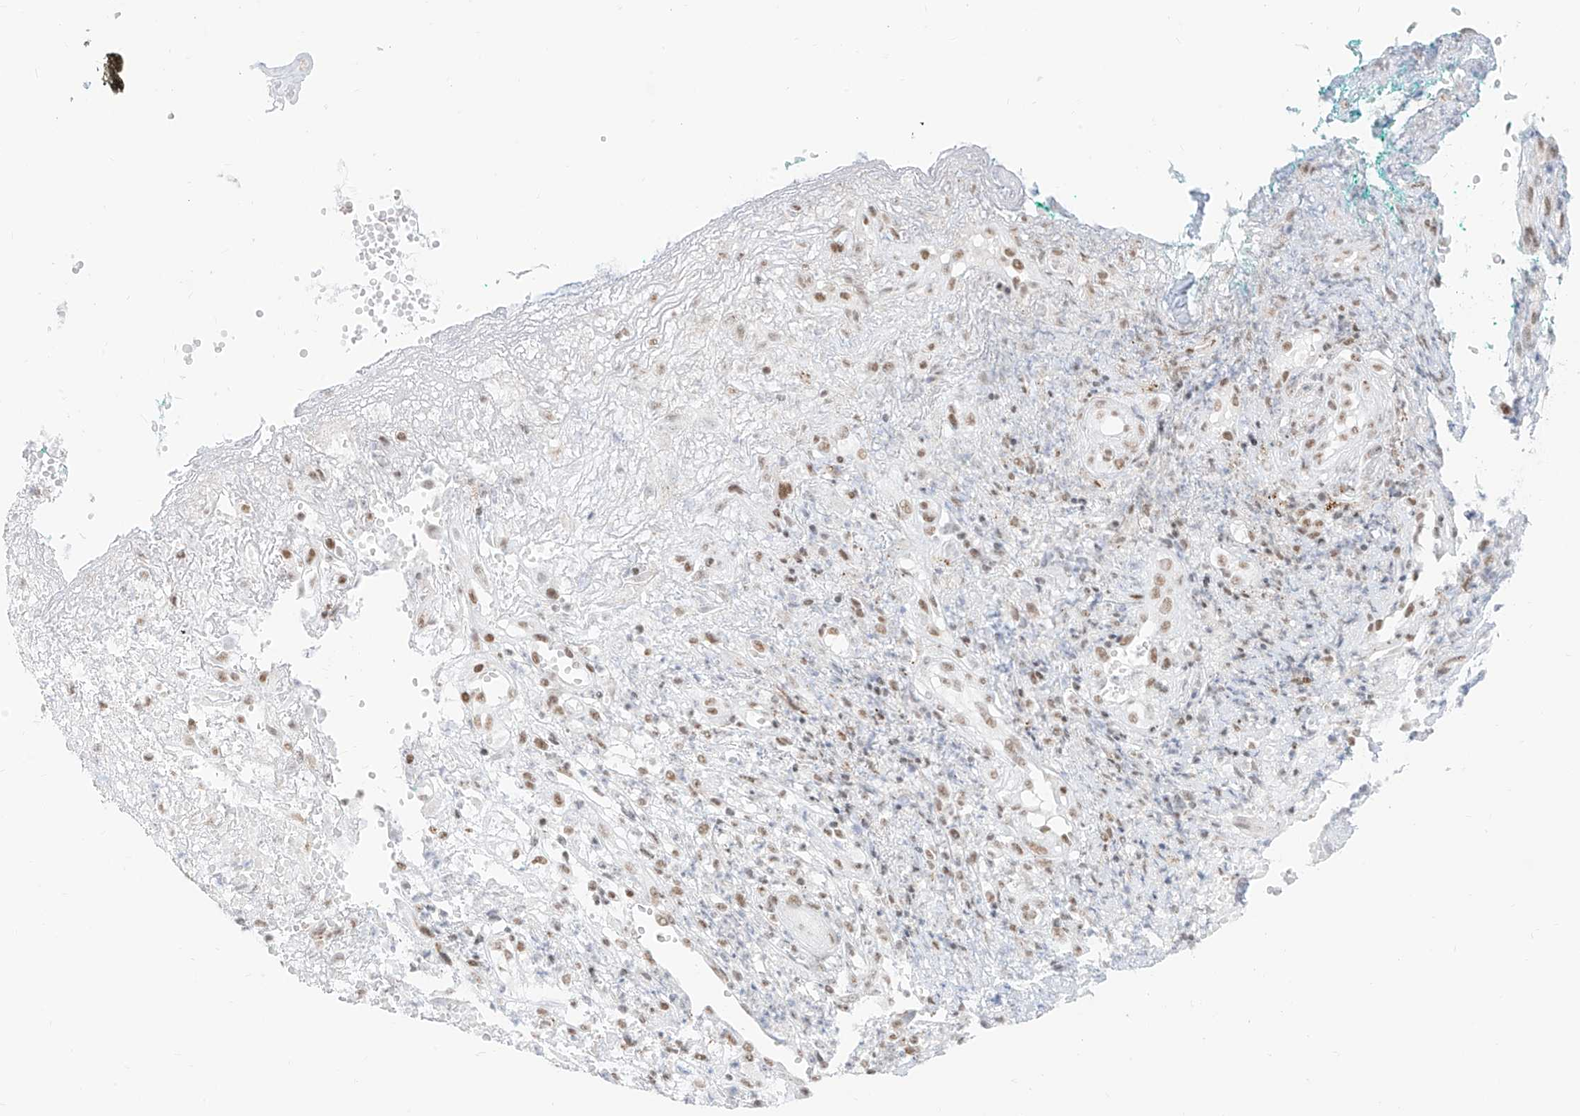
{"staining": {"intensity": "moderate", "quantity": "25%-75%", "location": "nuclear"}, "tissue": "adipose tissue", "cell_type": "Adipocytes", "image_type": "normal", "snomed": [{"axis": "morphology", "description": "Normal tissue, NOS"}, {"axis": "morphology", "description": "Basal cell carcinoma"}, {"axis": "topography", "description": "Cartilage tissue"}, {"axis": "topography", "description": "Nasopharynx"}, {"axis": "topography", "description": "Oral tissue"}], "caption": "A histopathology image showing moderate nuclear expression in about 25%-75% of adipocytes in unremarkable adipose tissue, as visualized by brown immunohistochemical staining.", "gene": "SUPT5H", "patient": {"sex": "female", "age": 77}}